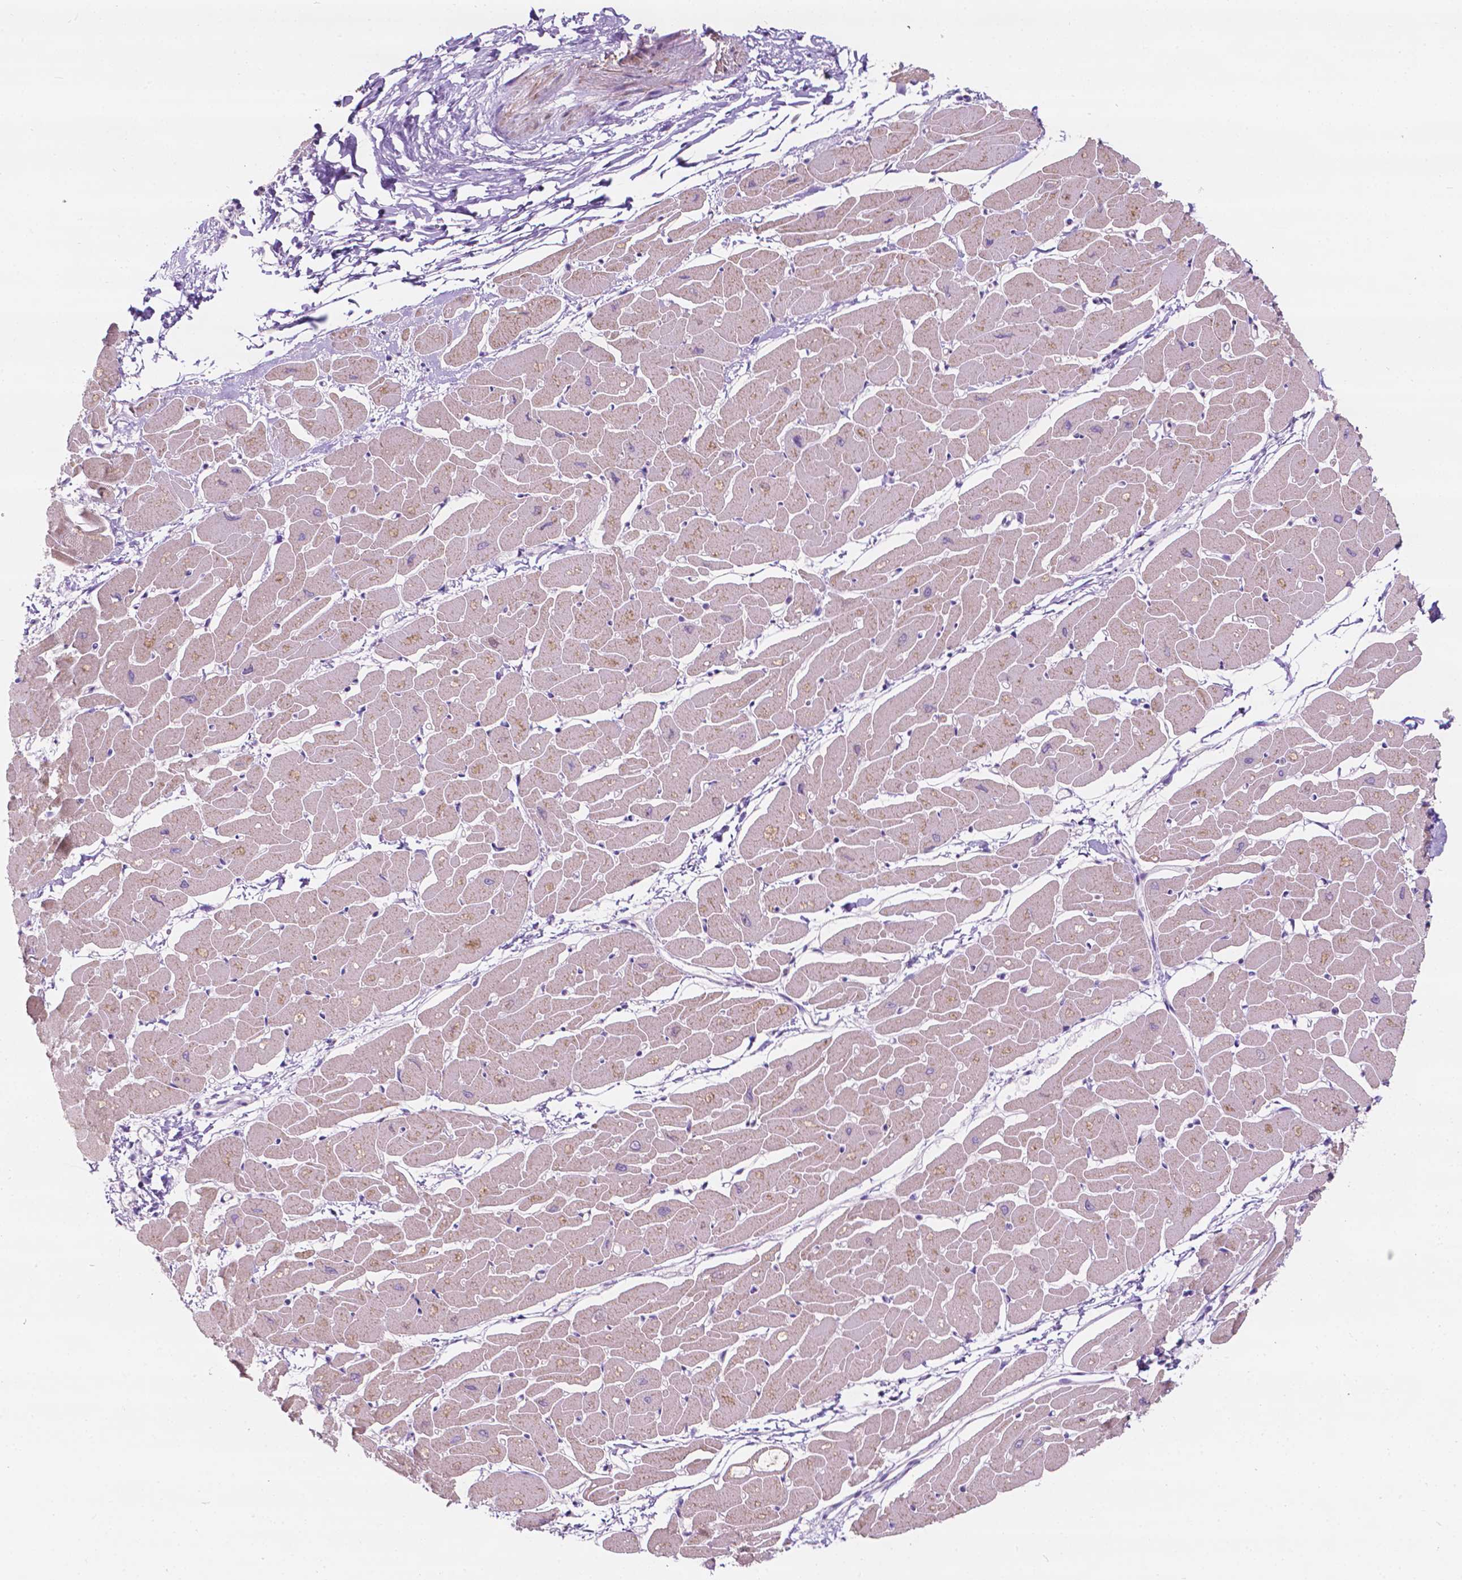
{"staining": {"intensity": "moderate", "quantity": "<25%", "location": "cytoplasmic/membranous,nuclear"}, "tissue": "heart muscle", "cell_type": "Cardiomyocytes", "image_type": "normal", "snomed": [{"axis": "morphology", "description": "Normal tissue, NOS"}, {"axis": "topography", "description": "Heart"}], "caption": "An immunohistochemistry photomicrograph of benign tissue is shown. Protein staining in brown labels moderate cytoplasmic/membranous,nuclear positivity in heart muscle within cardiomyocytes. (DAB IHC, brown staining for protein, blue staining for nuclei).", "gene": "NOS1AP", "patient": {"sex": "male", "age": 57}}